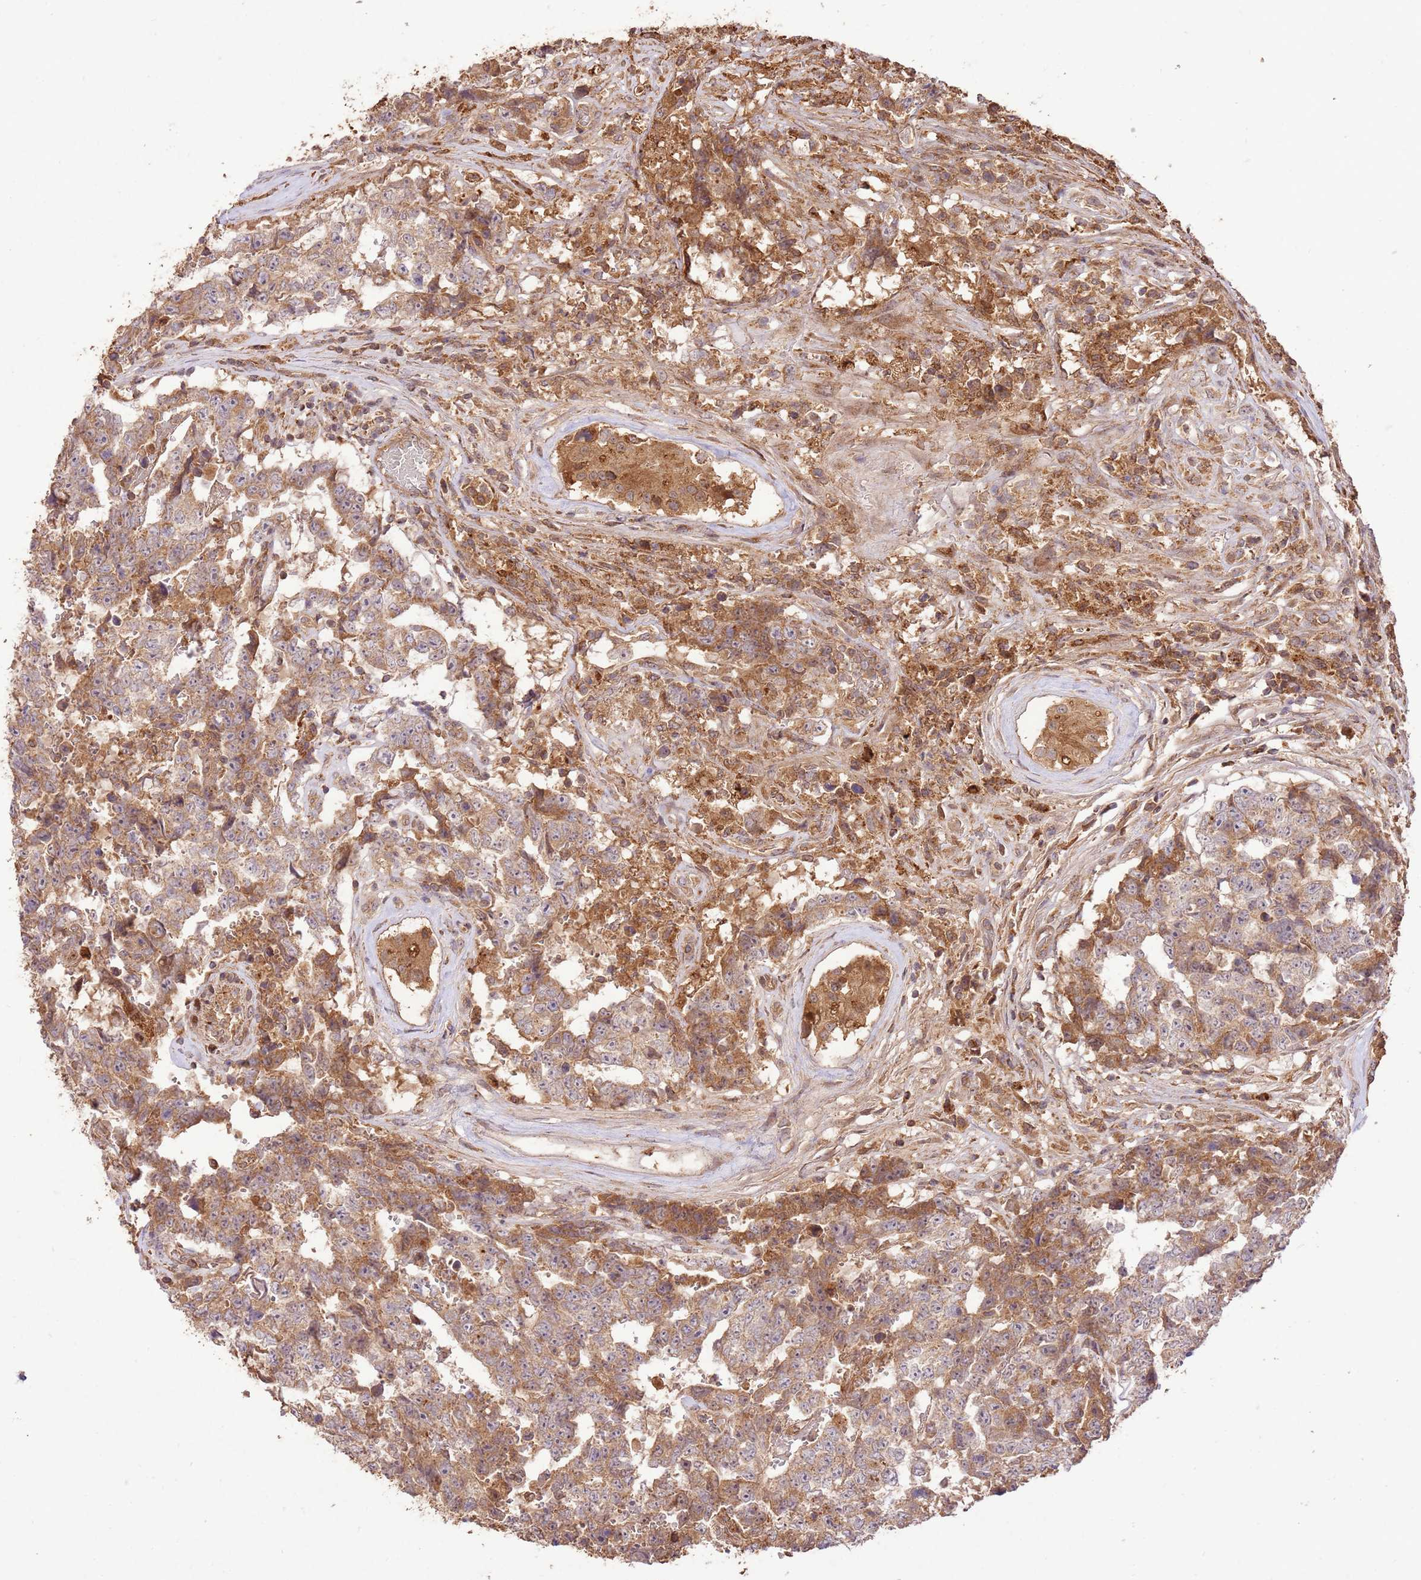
{"staining": {"intensity": "moderate", "quantity": ">75%", "location": "cytoplasmic/membranous"}, "tissue": "testis cancer", "cell_type": "Tumor cells", "image_type": "cancer", "snomed": [{"axis": "morphology", "description": "Normal tissue, NOS"}, {"axis": "morphology", "description": "Carcinoma, Embryonal, NOS"}, {"axis": "topography", "description": "Testis"}, {"axis": "topography", "description": "Epididymis"}], "caption": "Embryonal carcinoma (testis) stained with a brown dye exhibits moderate cytoplasmic/membranous positive expression in about >75% of tumor cells.", "gene": "LRRC28", "patient": {"sex": "male", "age": 25}}